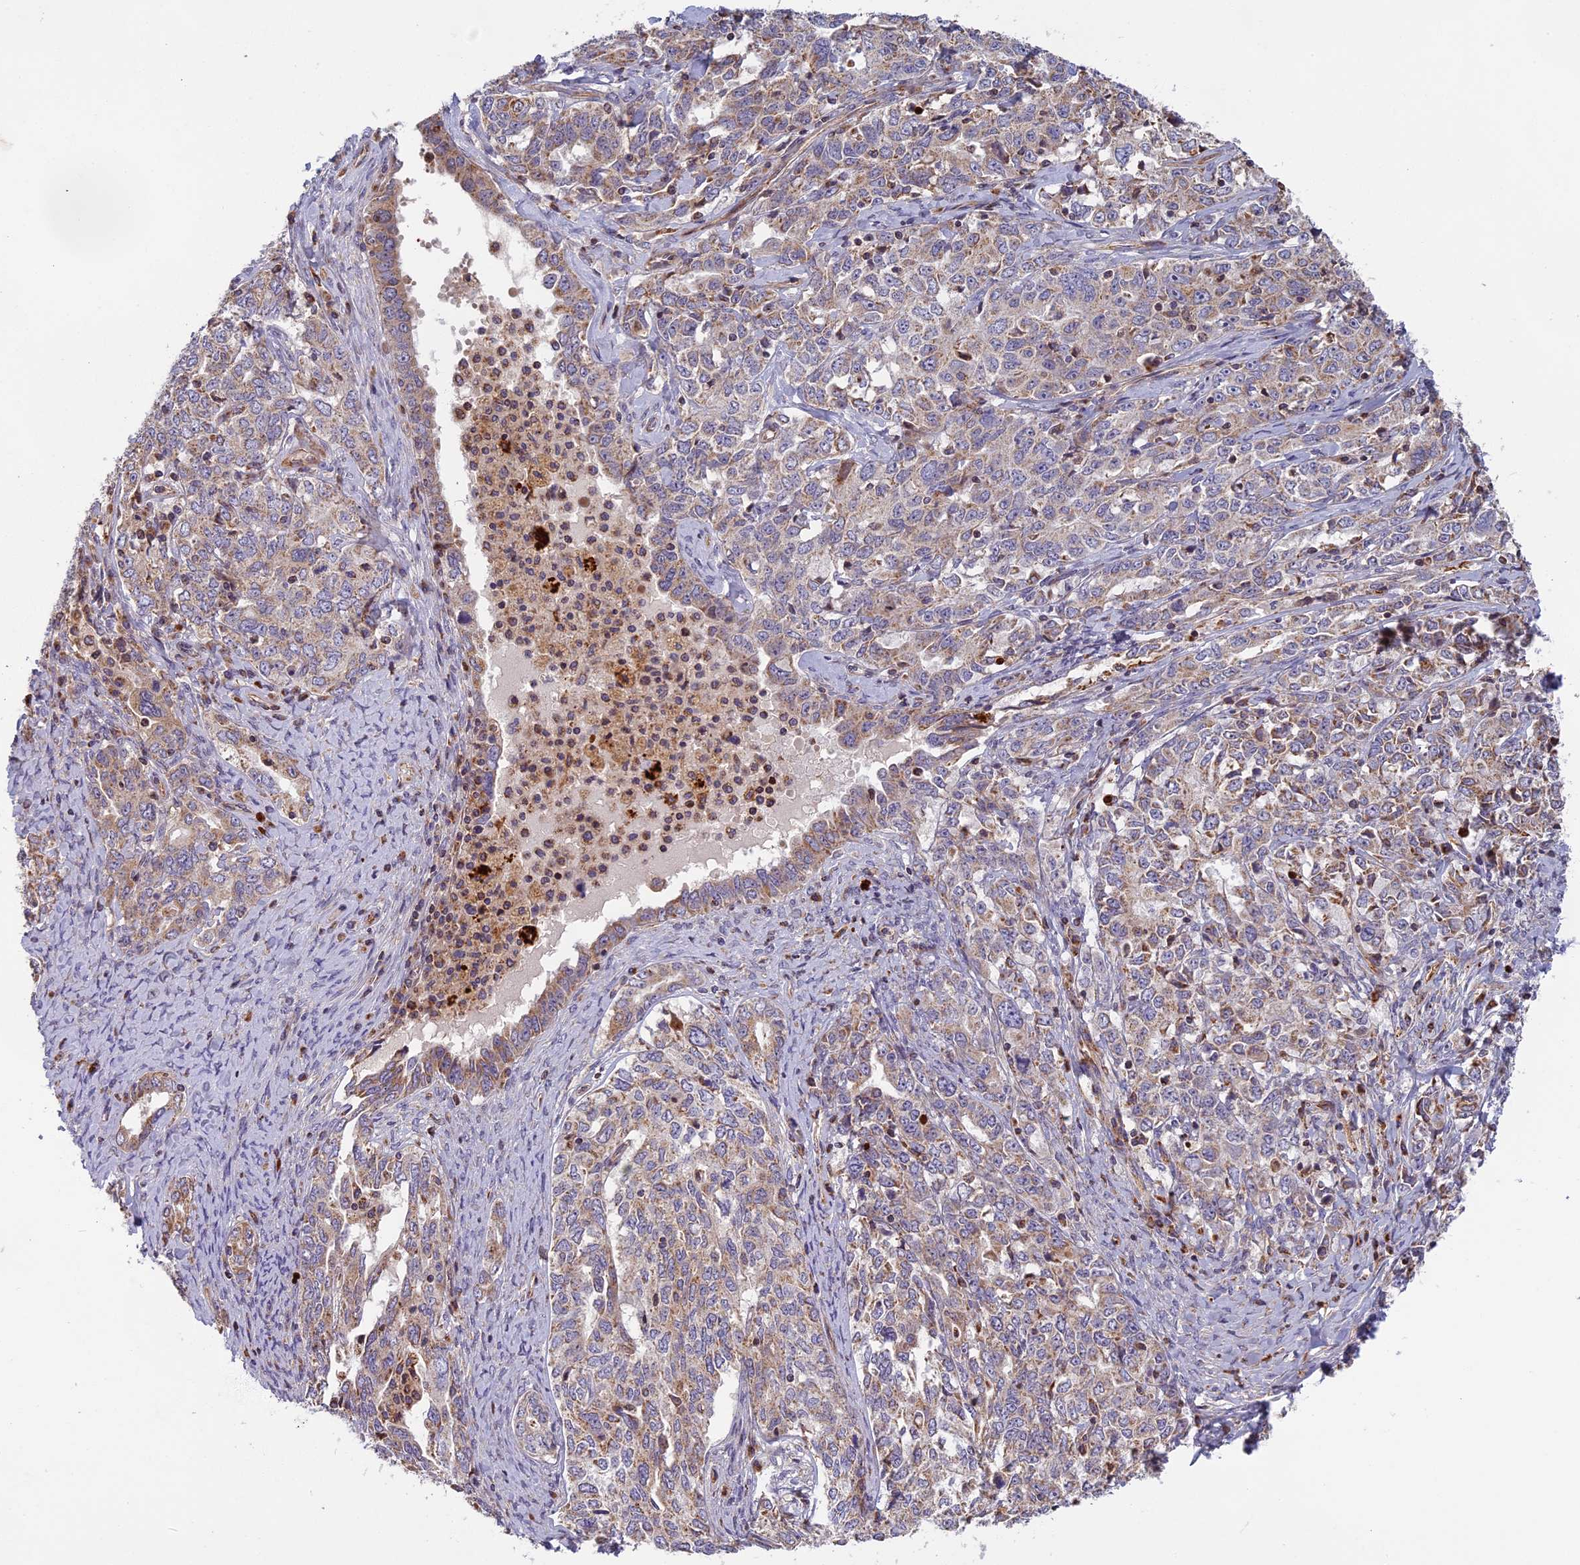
{"staining": {"intensity": "weak", "quantity": "25%-75%", "location": "cytoplasmic/membranous"}, "tissue": "ovarian cancer", "cell_type": "Tumor cells", "image_type": "cancer", "snomed": [{"axis": "morphology", "description": "Carcinoma, endometroid"}, {"axis": "topography", "description": "Ovary"}], "caption": "Approximately 25%-75% of tumor cells in human ovarian endometroid carcinoma display weak cytoplasmic/membranous protein positivity as visualized by brown immunohistochemical staining.", "gene": "EDAR", "patient": {"sex": "female", "age": 62}}